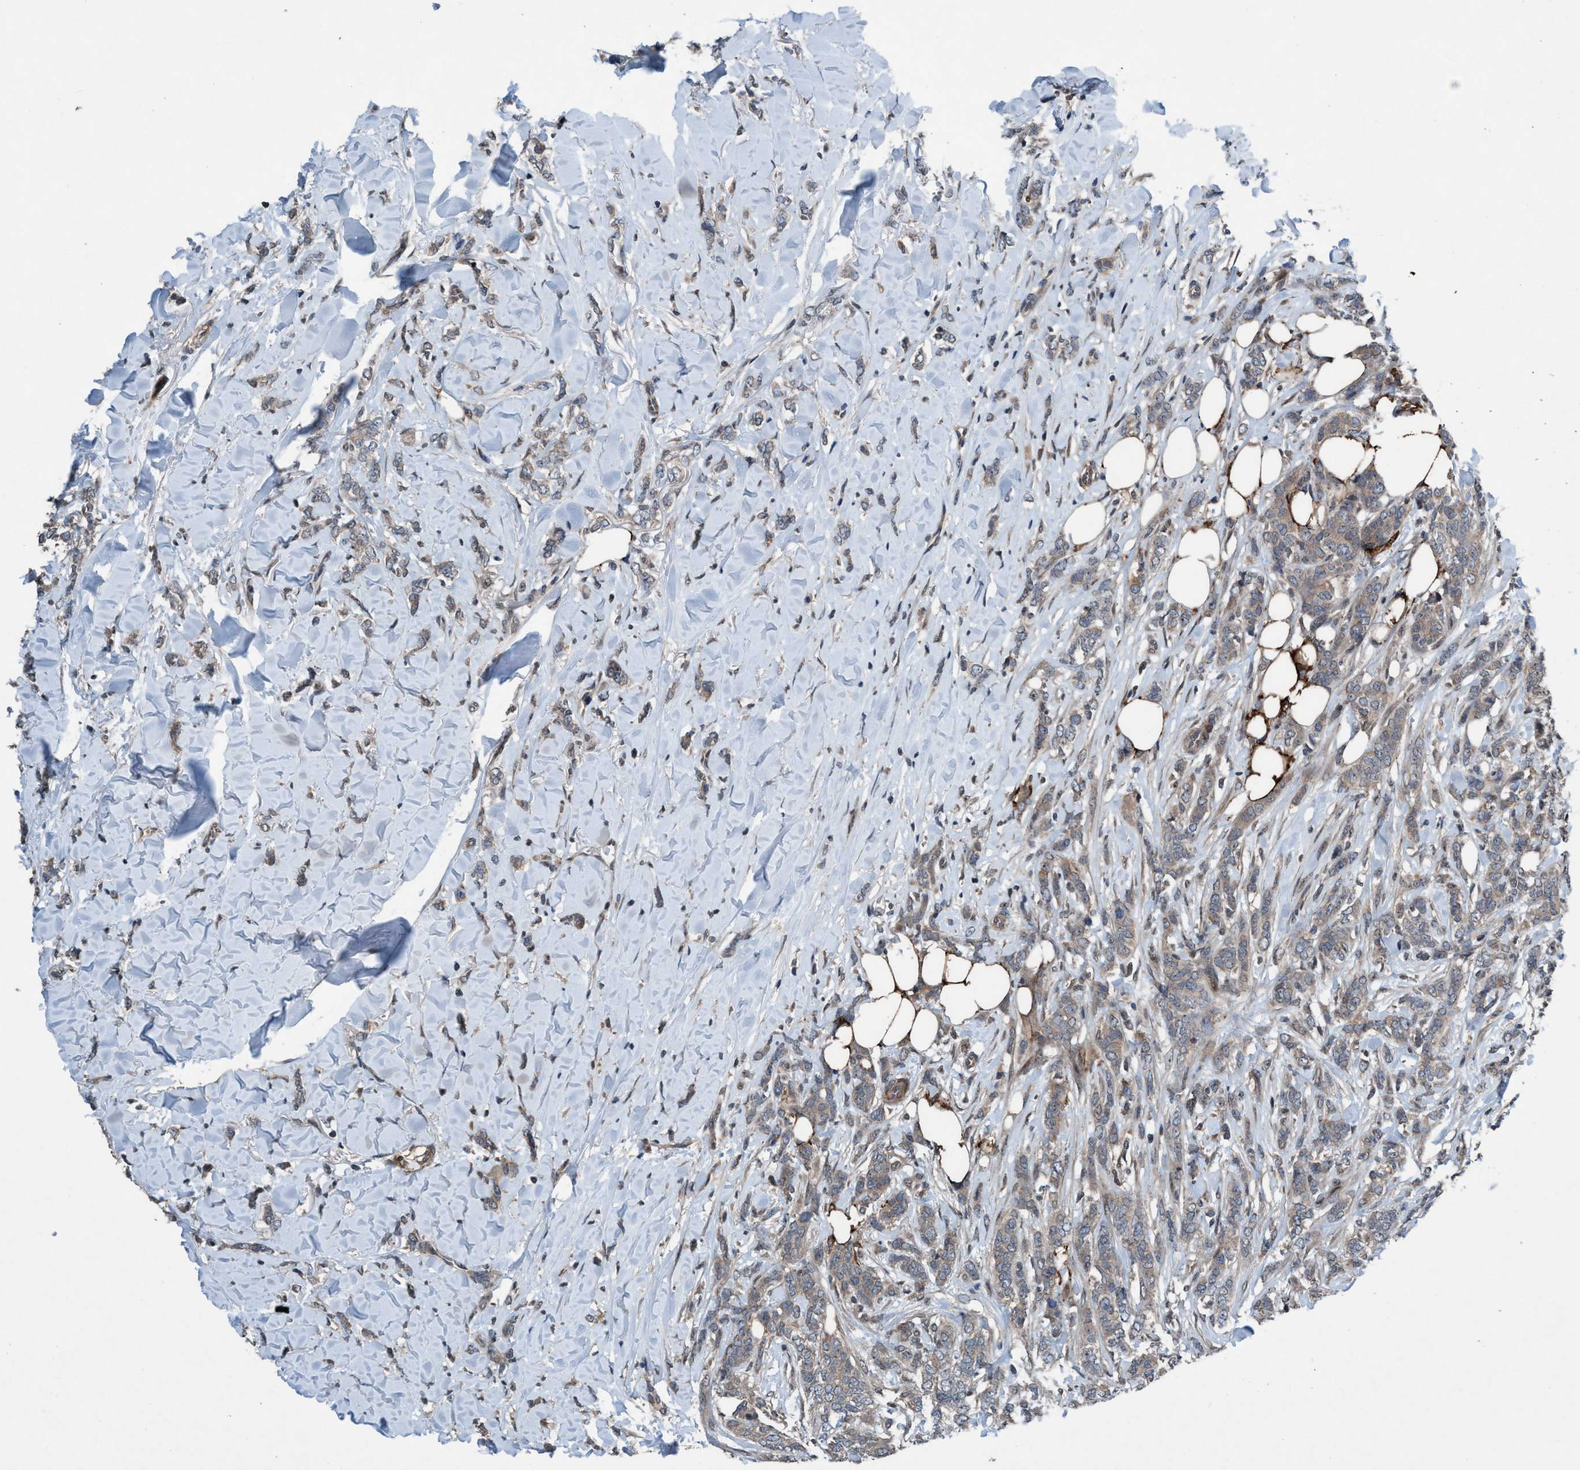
{"staining": {"intensity": "weak", "quantity": ">75%", "location": "cytoplasmic/membranous"}, "tissue": "breast cancer", "cell_type": "Tumor cells", "image_type": "cancer", "snomed": [{"axis": "morphology", "description": "Lobular carcinoma"}, {"axis": "topography", "description": "Skin"}, {"axis": "topography", "description": "Breast"}], "caption": "Immunohistochemistry (IHC) of breast cancer (lobular carcinoma) reveals low levels of weak cytoplasmic/membranous staining in about >75% of tumor cells. (DAB (3,3'-diaminobenzidine) = brown stain, brightfield microscopy at high magnification).", "gene": "NISCH", "patient": {"sex": "female", "age": 46}}